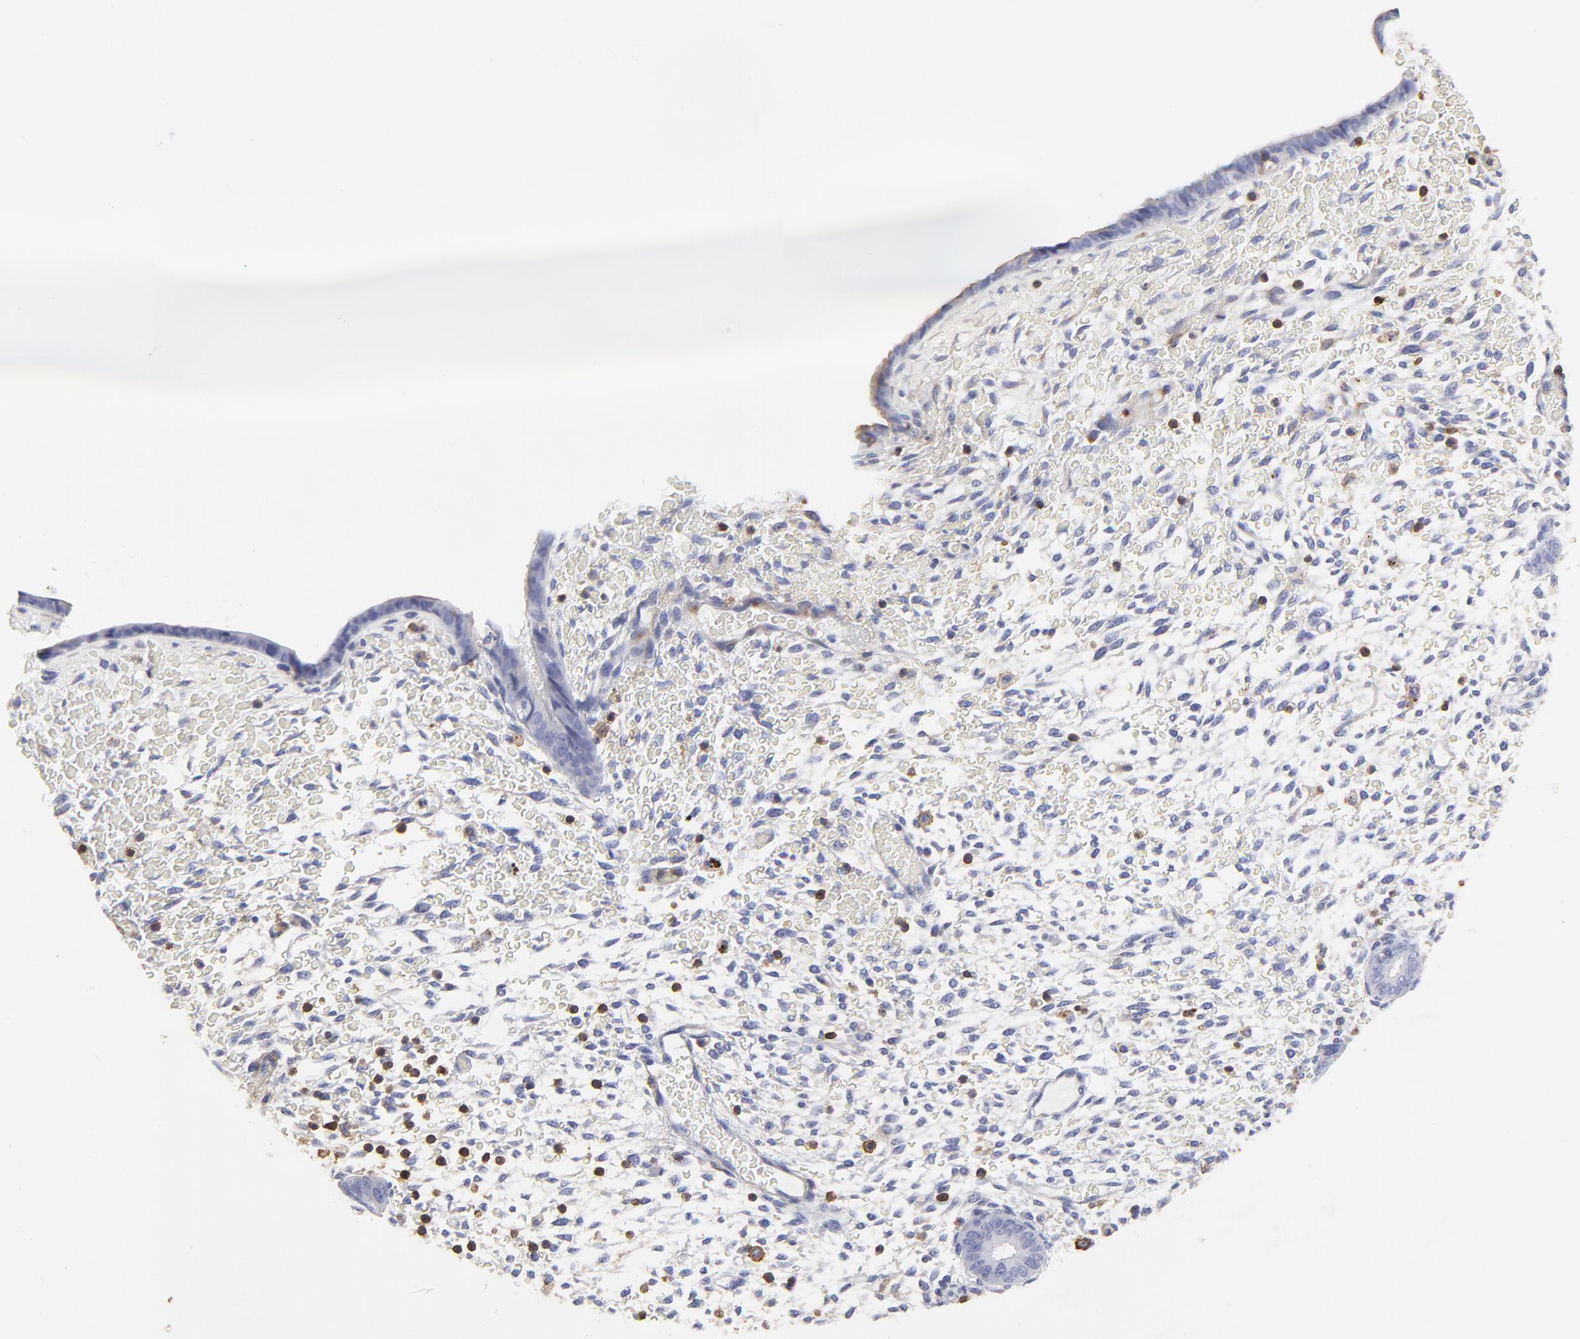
{"staining": {"intensity": "moderate", "quantity": "<25%", "location": "cytoplasmic/membranous"}, "tissue": "endometrium", "cell_type": "Cells in endometrial stroma", "image_type": "normal", "snomed": [{"axis": "morphology", "description": "Normal tissue, NOS"}, {"axis": "topography", "description": "Endometrium"}], "caption": "Immunohistochemistry (IHC) of unremarkable endometrium shows low levels of moderate cytoplasmic/membranous positivity in about <25% of cells in endometrial stroma. (DAB = brown stain, brightfield microscopy at high magnification).", "gene": "ANXA6", "patient": {"sex": "female", "age": 42}}